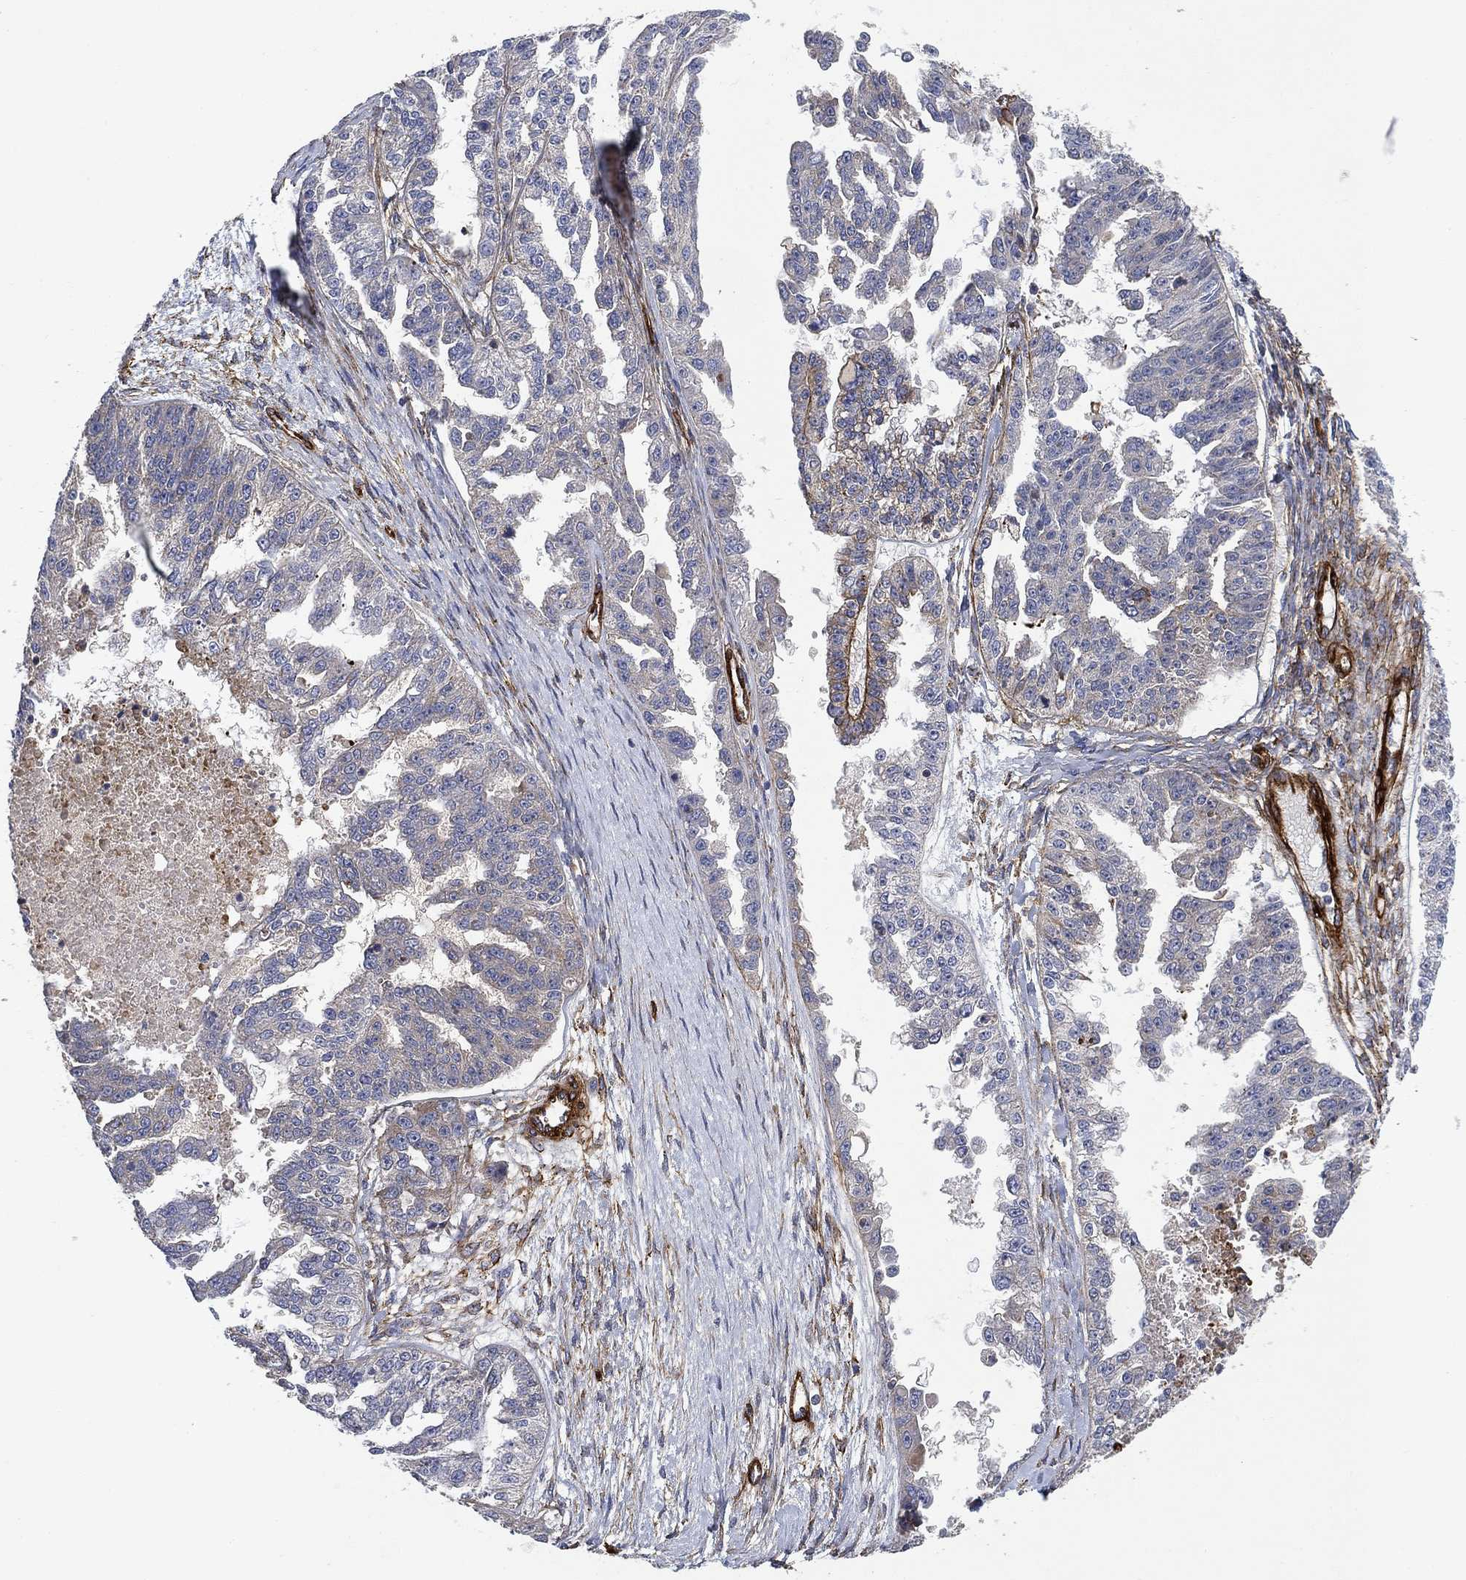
{"staining": {"intensity": "negative", "quantity": "none", "location": "none"}, "tissue": "ovarian cancer", "cell_type": "Tumor cells", "image_type": "cancer", "snomed": [{"axis": "morphology", "description": "Cystadenocarcinoma, serous, NOS"}, {"axis": "topography", "description": "Ovary"}], "caption": "Ovarian serous cystadenocarcinoma was stained to show a protein in brown. There is no significant expression in tumor cells.", "gene": "COL4A2", "patient": {"sex": "female", "age": 58}}